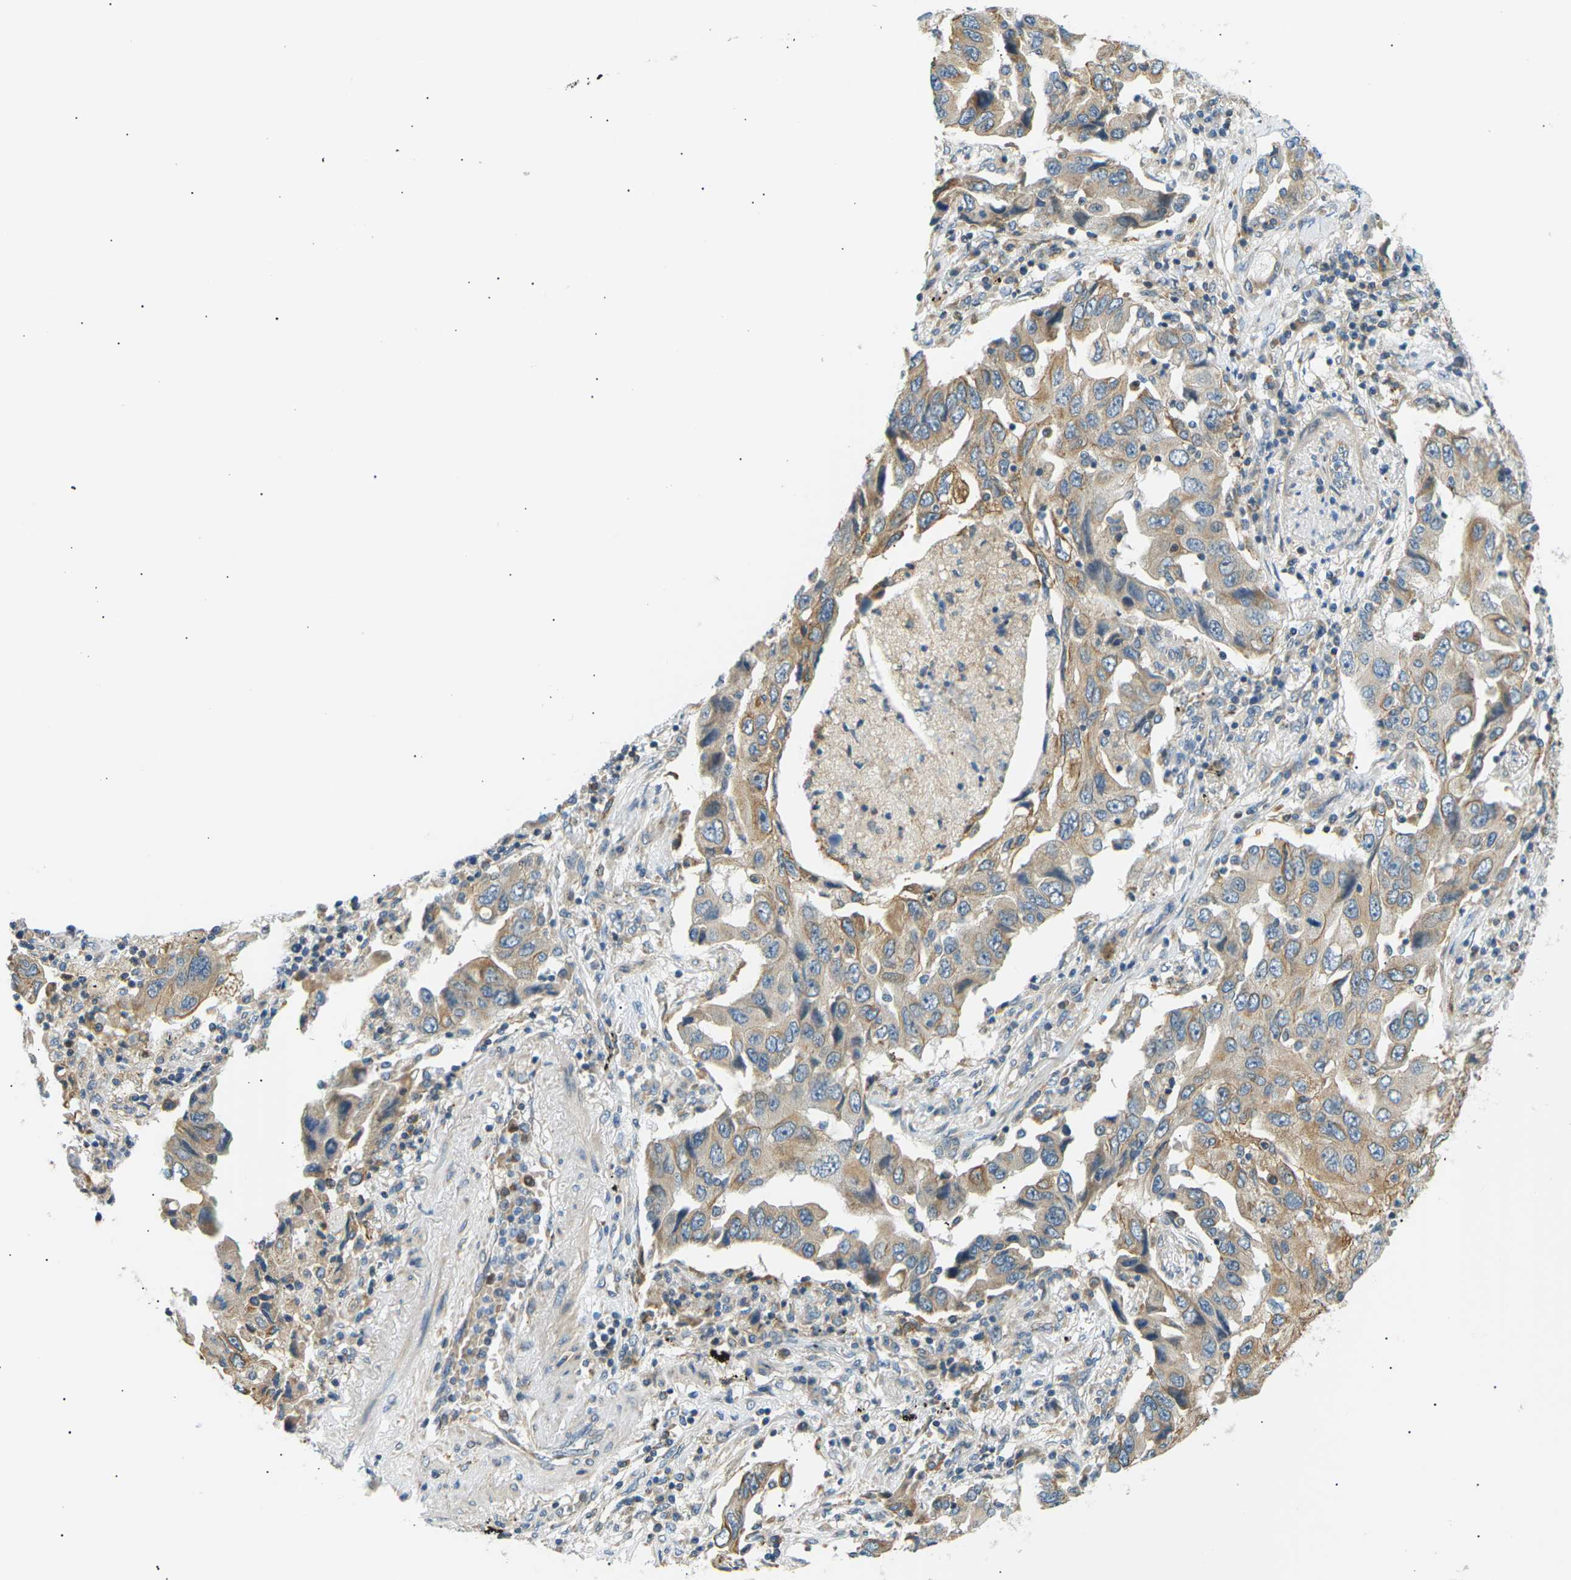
{"staining": {"intensity": "moderate", "quantity": "25%-75%", "location": "cytoplasmic/membranous"}, "tissue": "lung cancer", "cell_type": "Tumor cells", "image_type": "cancer", "snomed": [{"axis": "morphology", "description": "Adenocarcinoma, NOS"}, {"axis": "topography", "description": "Lung"}], "caption": "A high-resolution photomicrograph shows immunohistochemistry (IHC) staining of adenocarcinoma (lung), which shows moderate cytoplasmic/membranous positivity in approximately 25%-75% of tumor cells. (DAB (3,3'-diaminobenzidine) = brown stain, brightfield microscopy at high magnification).", "gene": "TBC1D8", "patient": {"sex": "female", "age": 65}}